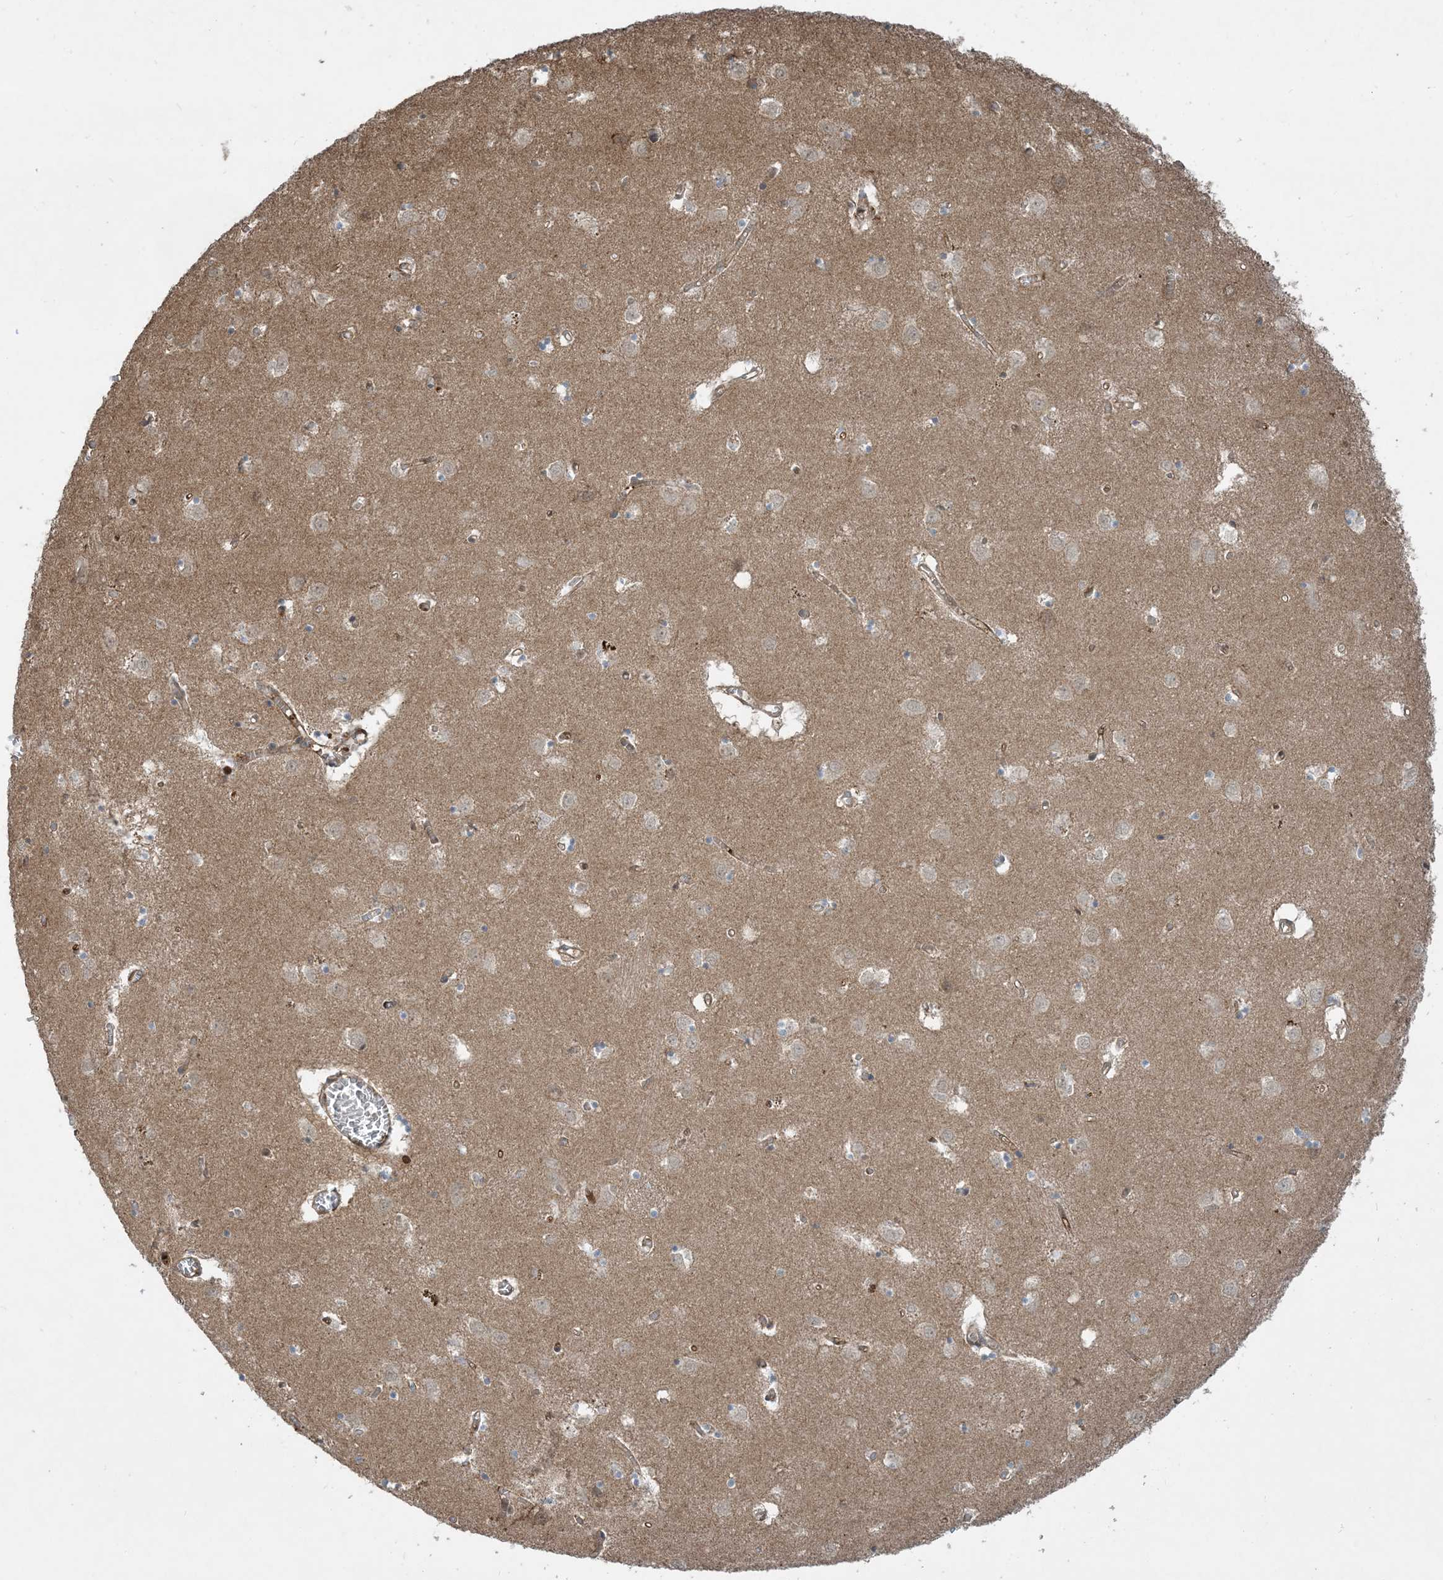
{"staining": {"intensity": "weak", "quantity": "<25%", "location": "cytoplasmic/membranous"}, "tissue": "caudate", "cell_type": "Glial cells", "image_type": "normal", "snomed": [{"axis": "morphology", "description": "Normal tissue, NOS"}, {"axis": "topography", "description": "Lateral ventricle wall"}], "caption": "DAB (3,3'-diaminobenzidine) immunohistochemical staining of benign caudate exhibits no significant staining in glial cells.", "gene": "PPM1F", "patient": {"sex": "male", "age": 70}}